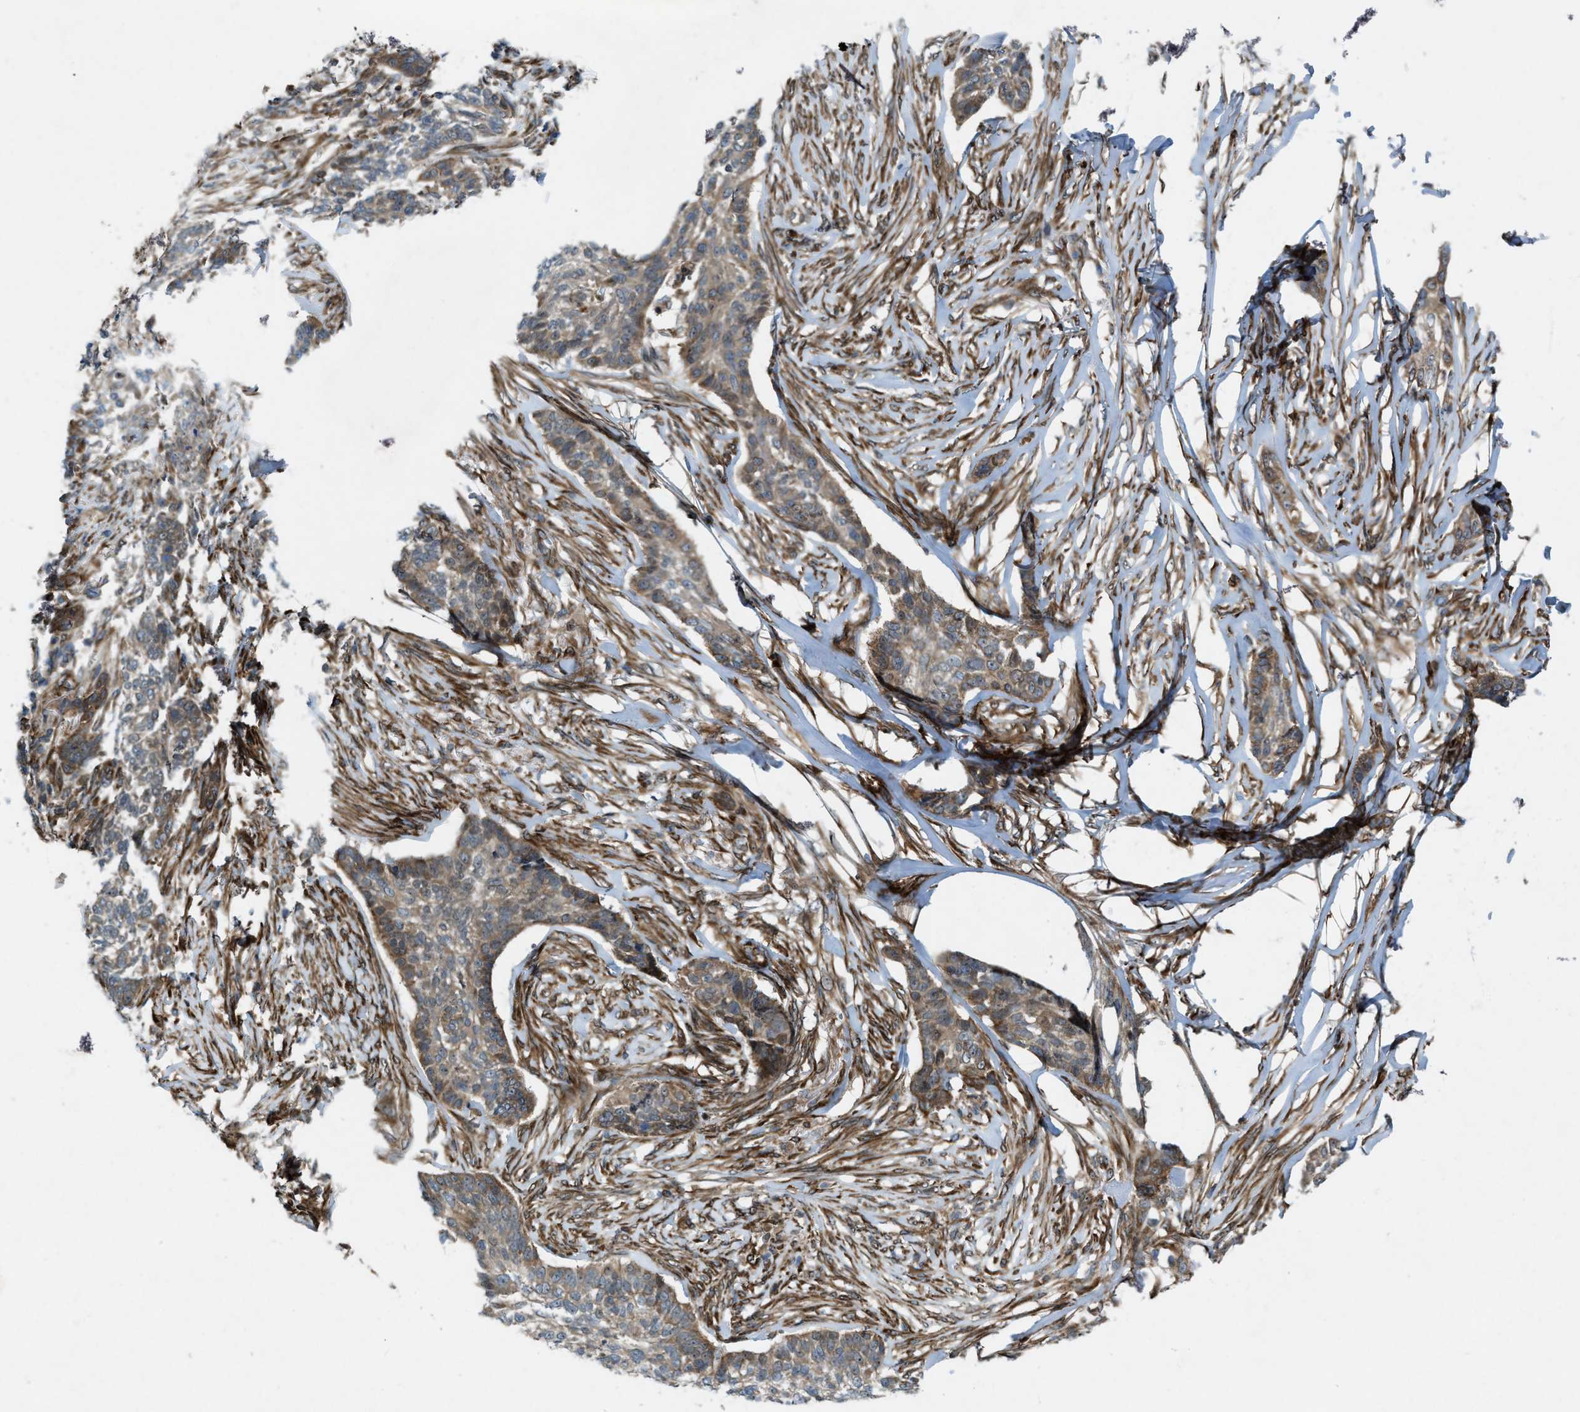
{"staining": {"intensity": "weak", "quantity": ">75%", "location": "cytoplasmic/membranous"}, "tissue": "skin cancer", "cell_type": "Tumor cells", "image_type": "cancer", "snomed": [{"axis": "morphology", "description": "Basal cell carcinoma"}, {"axis": "topography", "description": "Skin"}], "caption": "Tumor cells show low levels of weak cytoplasmic/membranous staining in approximately >75% of cells in skin cancer.", "gene": "URGCP", "patient": {"sex": "male", "age": 85}}